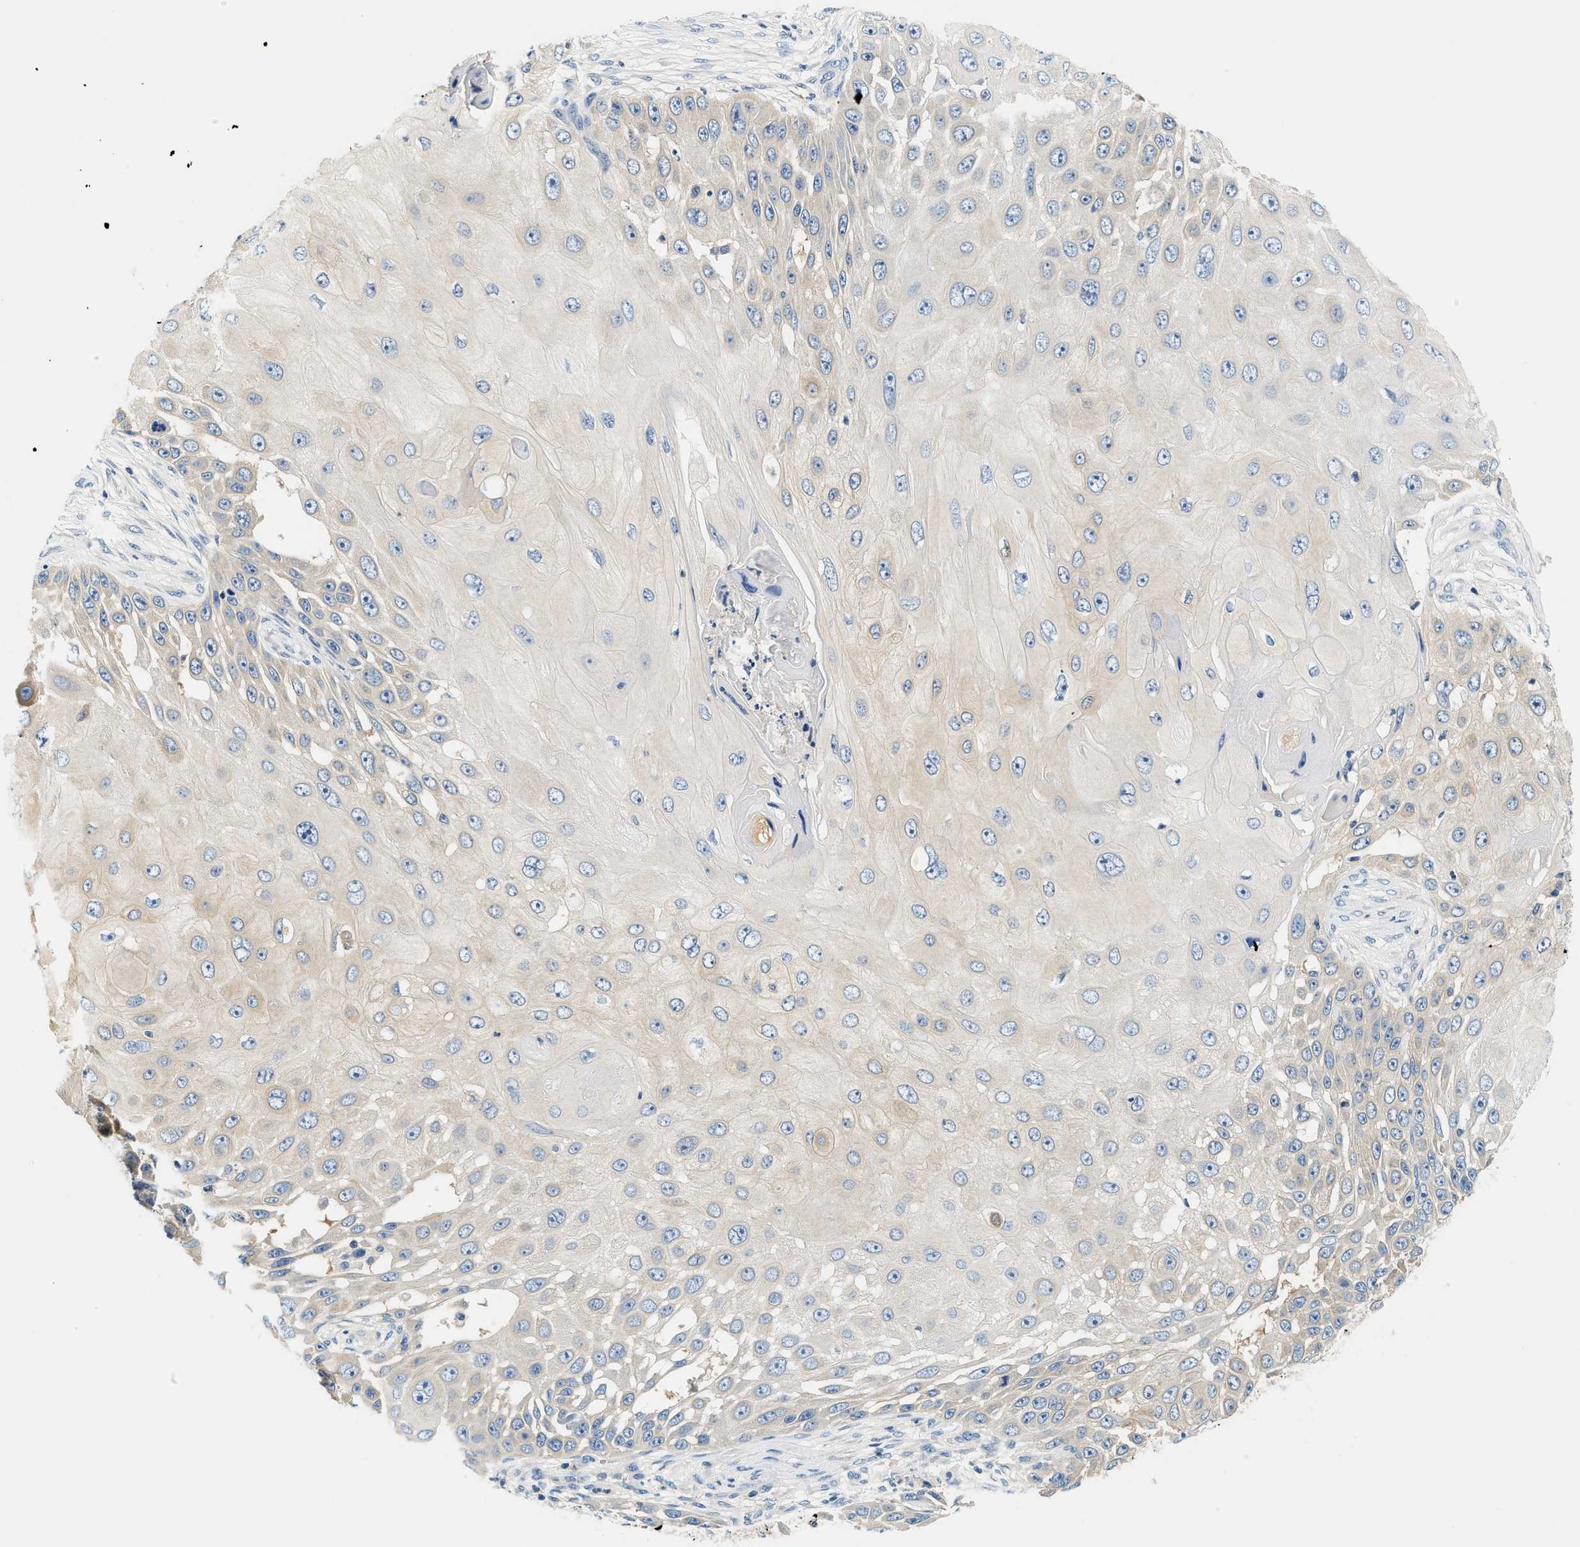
{"staining": {"intensity": "negative", "quantity": "none", "location": "none"}, "tissue": "skin cancer", "cell_type": "Tumor cells", "image_type": "cancer", "snomed": [{"axis": "morphology", "description": "Squamous cell carcinoma, NOS"}, {"axis": "topography", "description": "Skin"}], "caption": "This is an IHC histopathology image of human squamous cell carcinoma (skin). There is no expression in tumor cells.", "gene": "SLC35E1", "patient": {"sex": "female", "age": 44}}